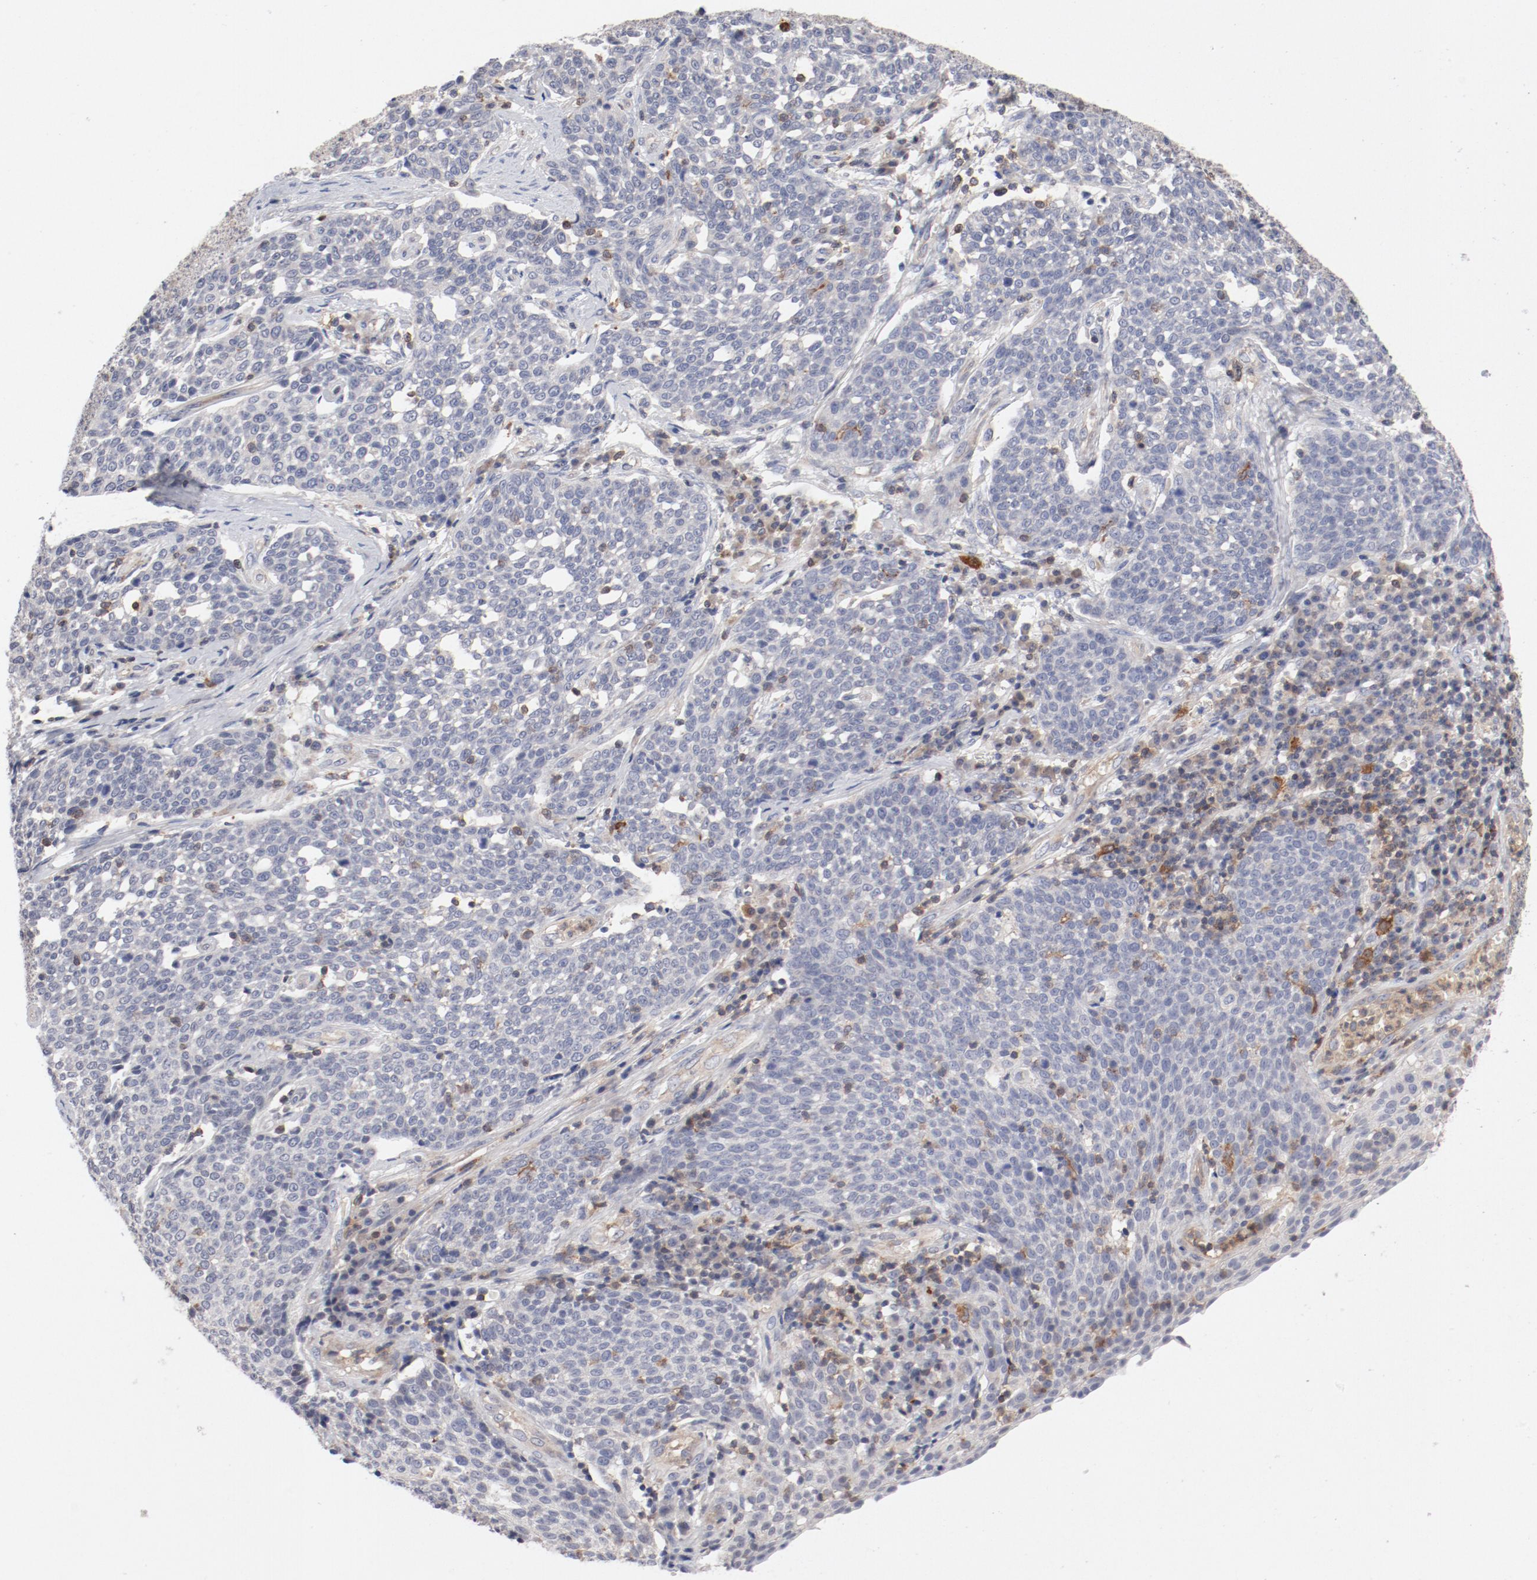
{"staining": {"intensity": "negative", "quantity": "none", "location": "none"}, "tissue": "cervical cancer", "cell_type": "Tumor cells", "image_type": "cancer", "snomed": [{"axis": "morphology", "description": "Squamous cell carcinoma, NOS"}, {"axis": "topography", "description": "Cervix"}], "caption": "This is an immunohistochemistry micrograph of human cervical cancer. There is no staining in tumor cells.", "gene": "CBL", "patient": {"sex": "female", "age": 34}}